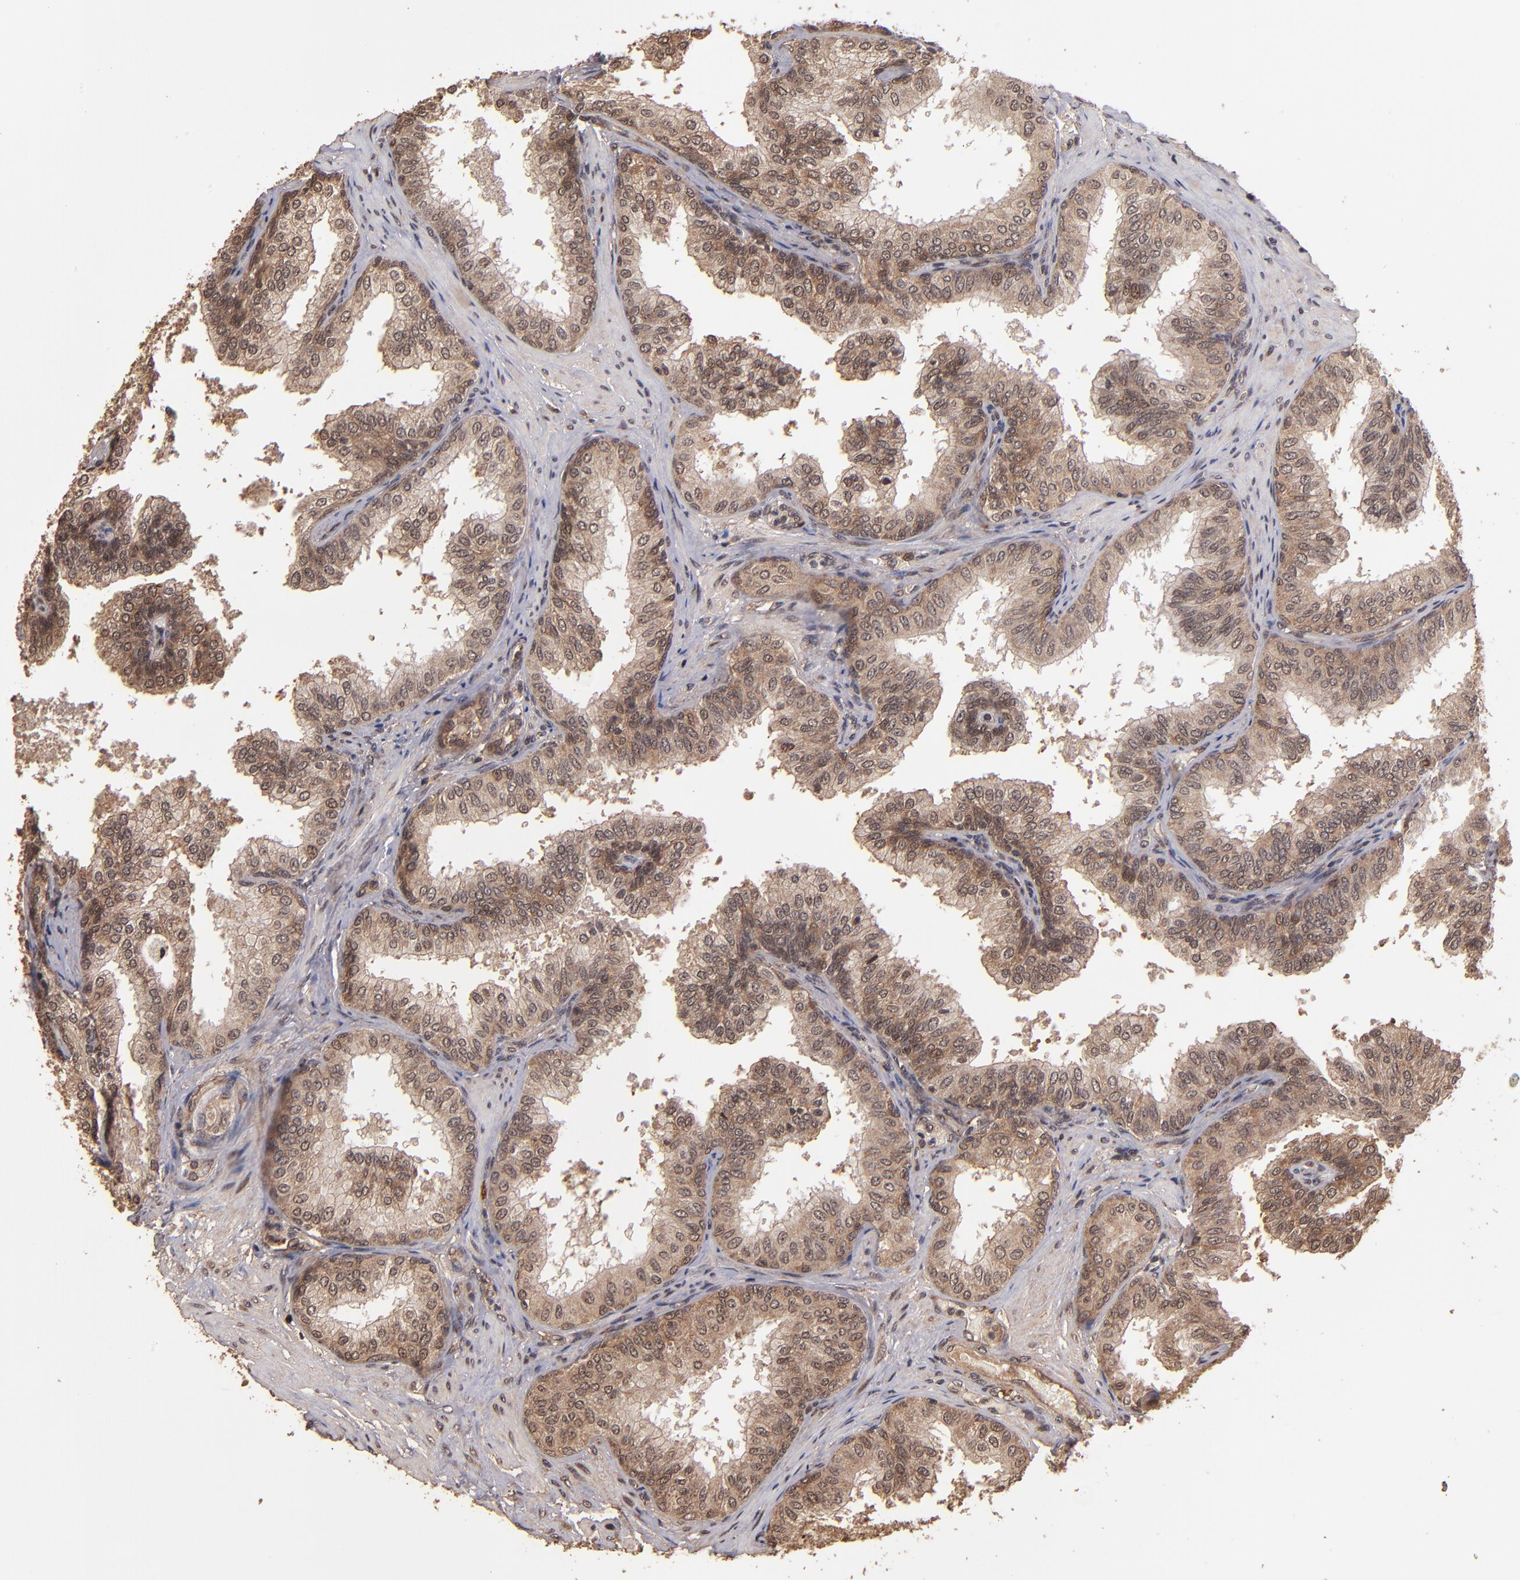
{"staining": {"intensity": "strong", "quantity": ">75%", "location": "cytoplasmic/membranous"}, "tissue": "prostate", "cell_type": "Glandular cells", "image_type": "normal", "snomed": [{"axis": "morphology", "description": "Normal tissue, NOS"}, {"axis": "topography", "description": "Prostate"}], "caption": "Approximately >75% of glandular cells in unremarkable prostate demonstrate strong cytoplasmic/membranous protein positivity as visualized by brown immunohistochemical staining.", "gene": "NFE2L2", "patient": {"sex": "male", "age": 60}}